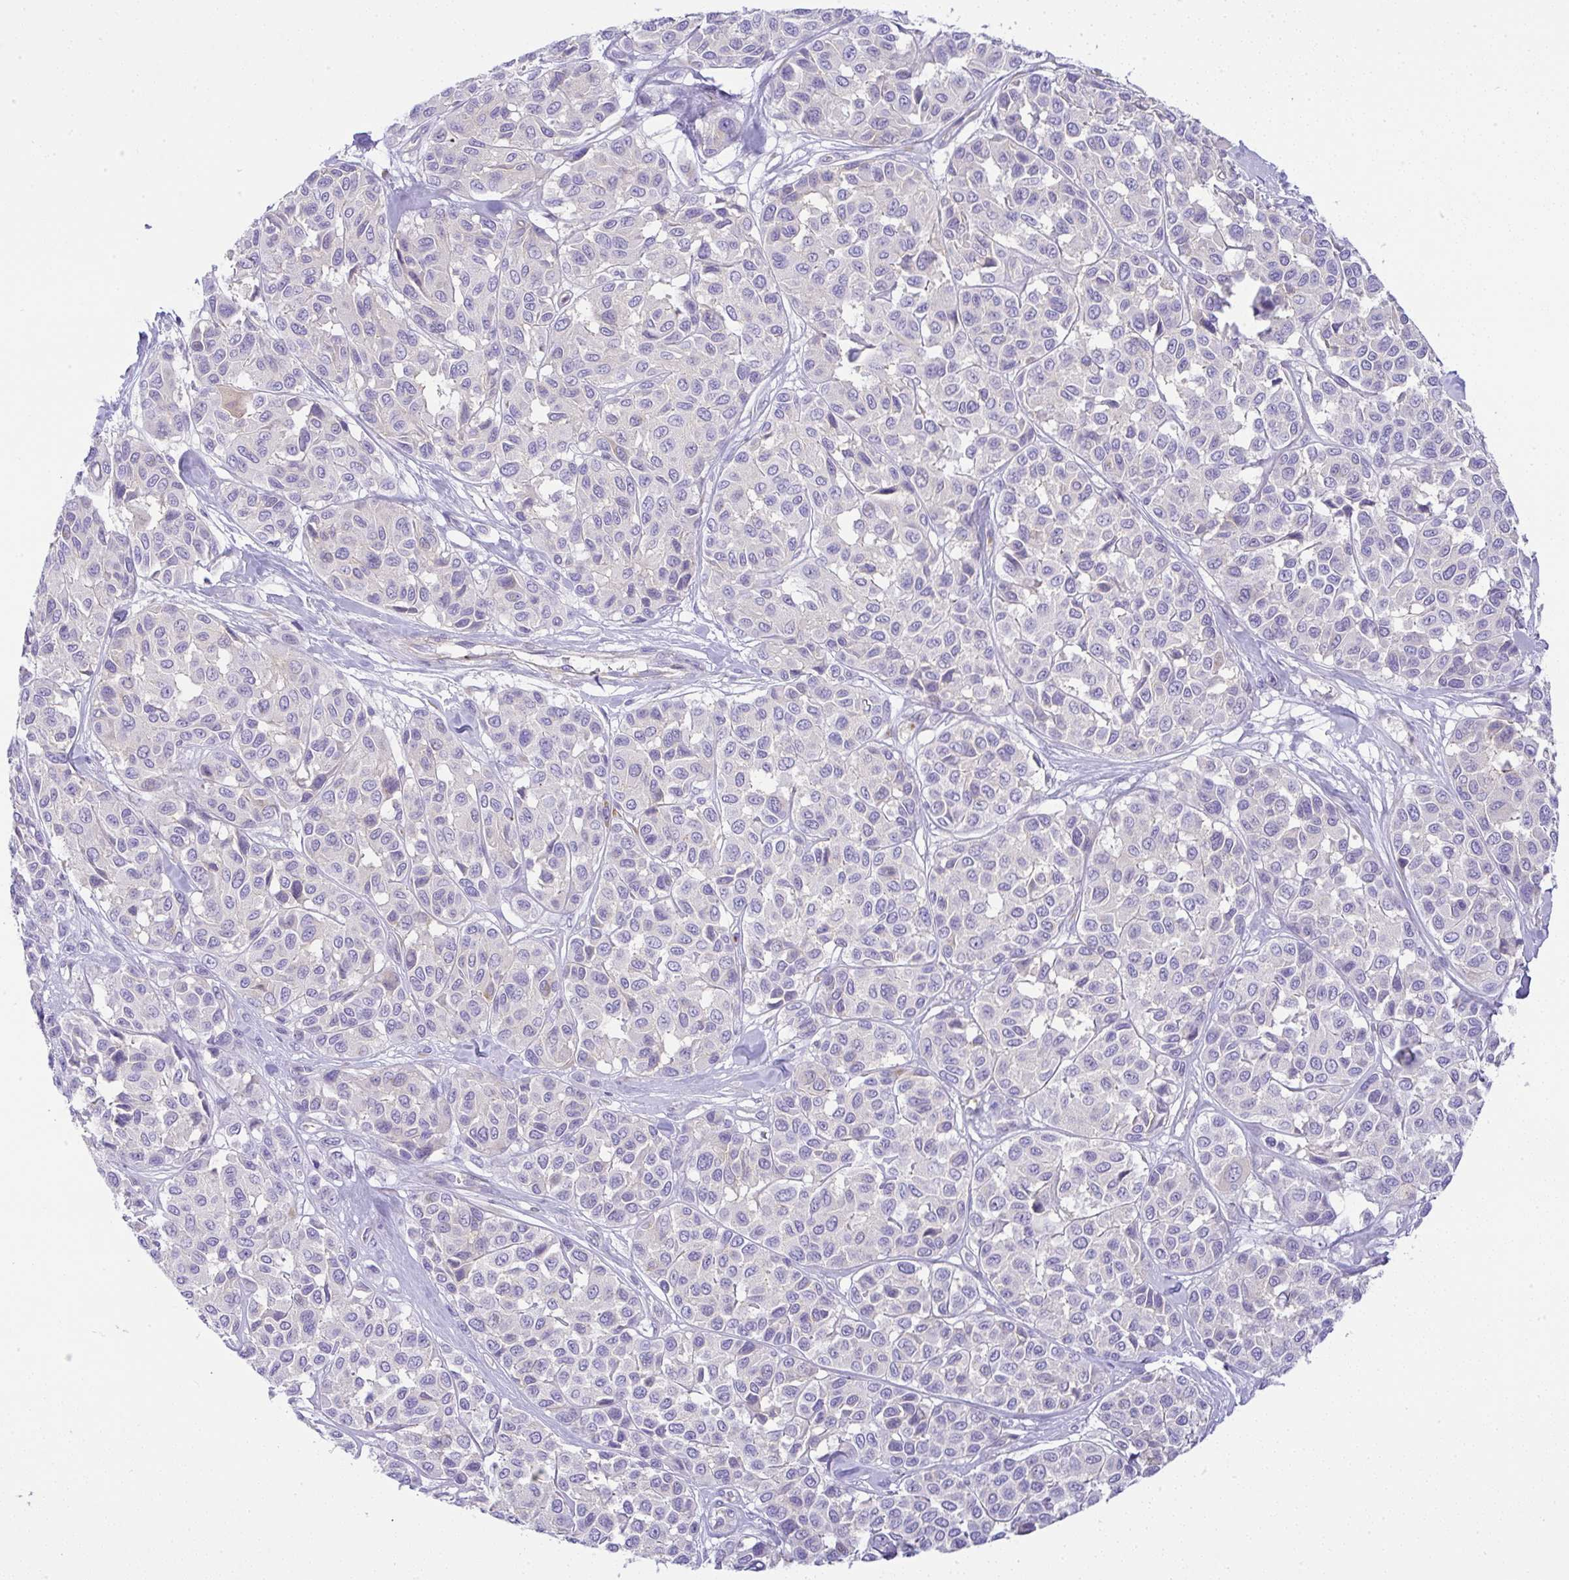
{"staining": {"intensity": "negative", "quantity": "none", "location": "none"}, "tissue": "melanoma", "cell_type": "Tumor cells", "image_type": "cancer", "snomed": [{"axis": "morphology", "description": "Malignant melanoma, NOS"}, {"axis": "topography", "description": "Skin"}], "caption": "High magnification brightfield microscopy of malignant melanoma stained with DAB (3,3'-diaminobenzidine) (brown) and counterstained with hematoxylin (blue): tumor cells show no significant staining.", "gene": "FAM177A1", "patient": {"sex": "female", "age": 66}}